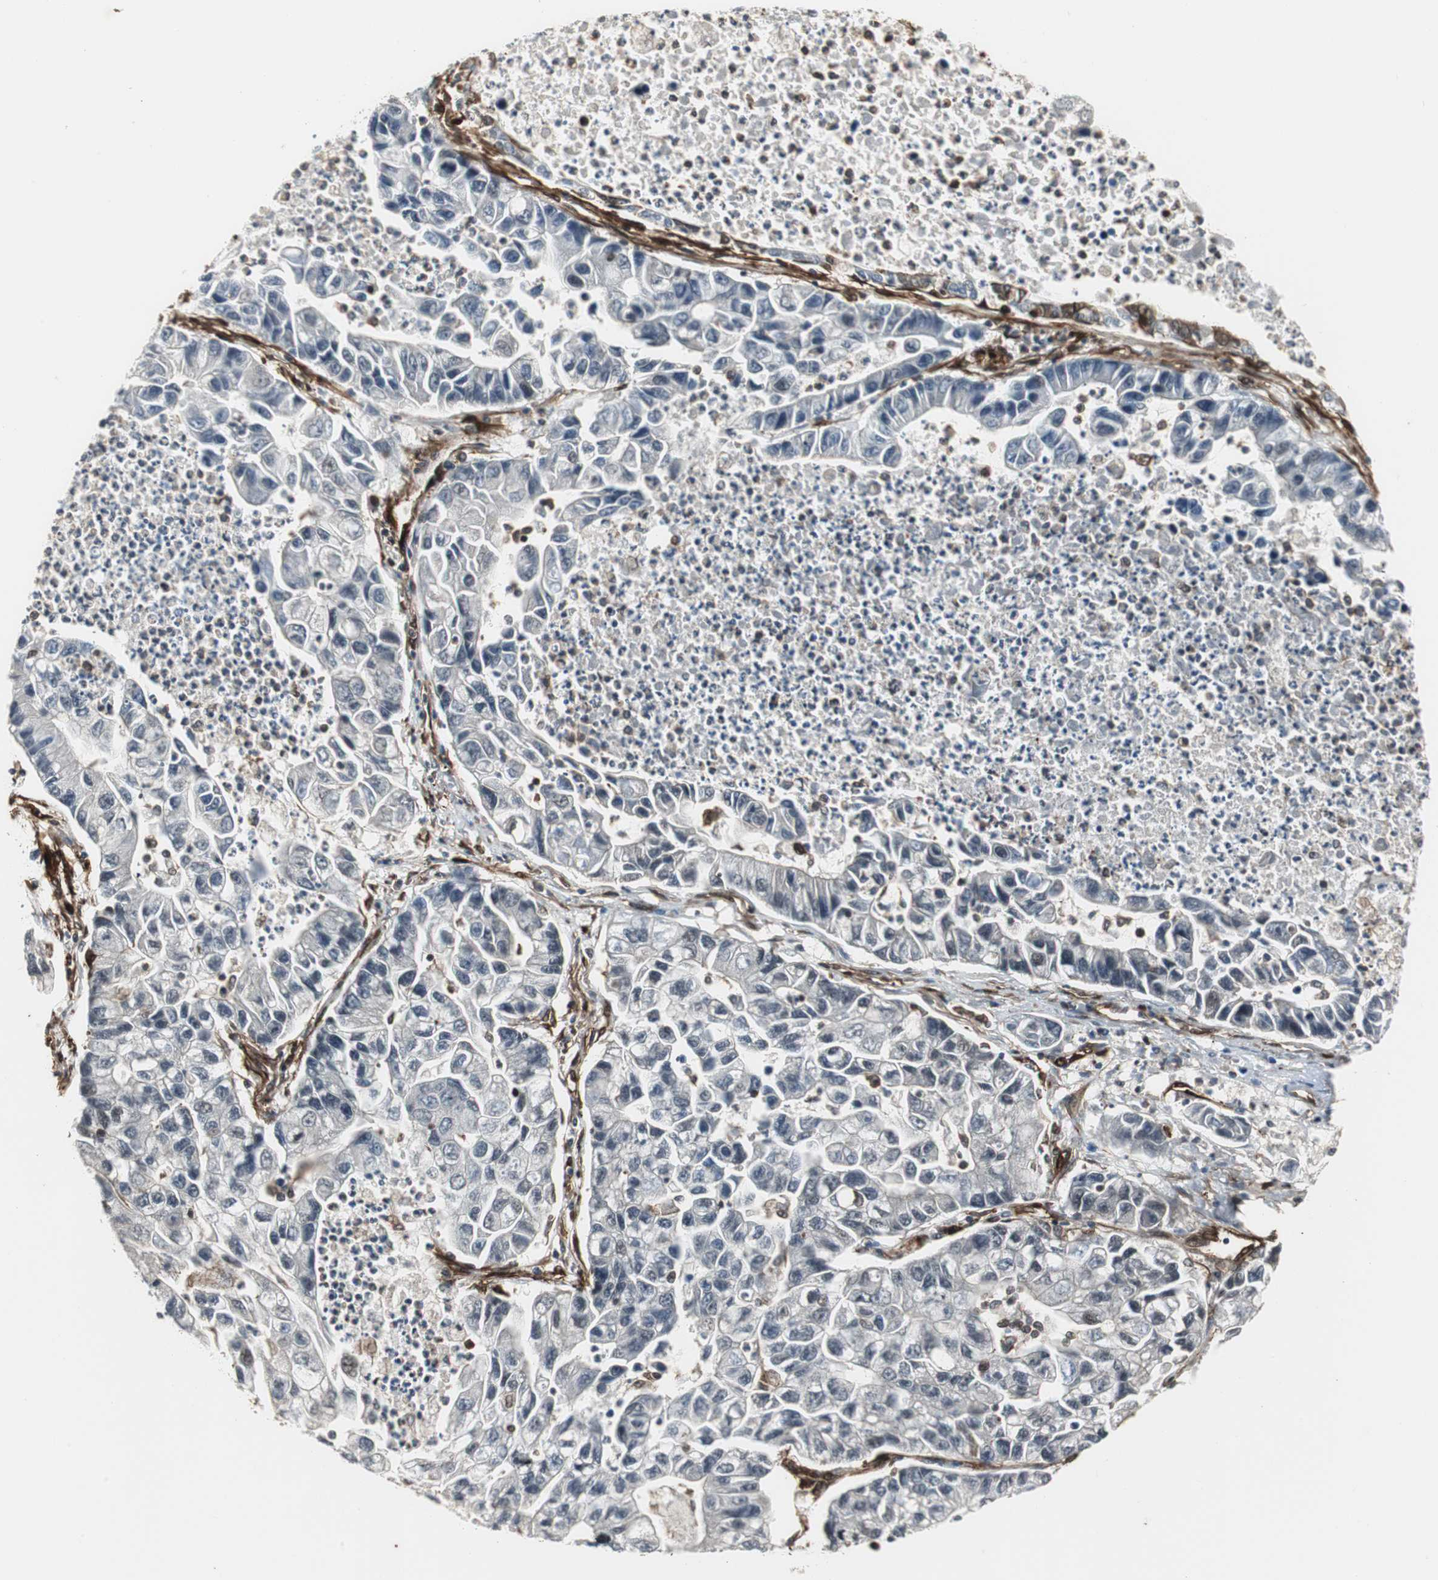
{"staining": {"intensity": "negative", "quantity": "none", "location": "none"}, "tissue": "lung cancer", "cell_type": "Tumor cells", "image_type": "cancer", "snomed": [{"axis": "morphology", "description": "Adenocarcinoma, NOS"}, {"axis": "topography", "description": "Lung"}], "caption": "A histopathology image of lung adenocarcinoma stained for a protein demonstrates no brown staining in tumor cells. The staining is performed using DAB (3,3'-diaminobenzidine) brown chromogen with nuclei counter-stained in using hematoxylin.", "gene": "PTPN11", "patient": {"sex": "female", "age": 51}}